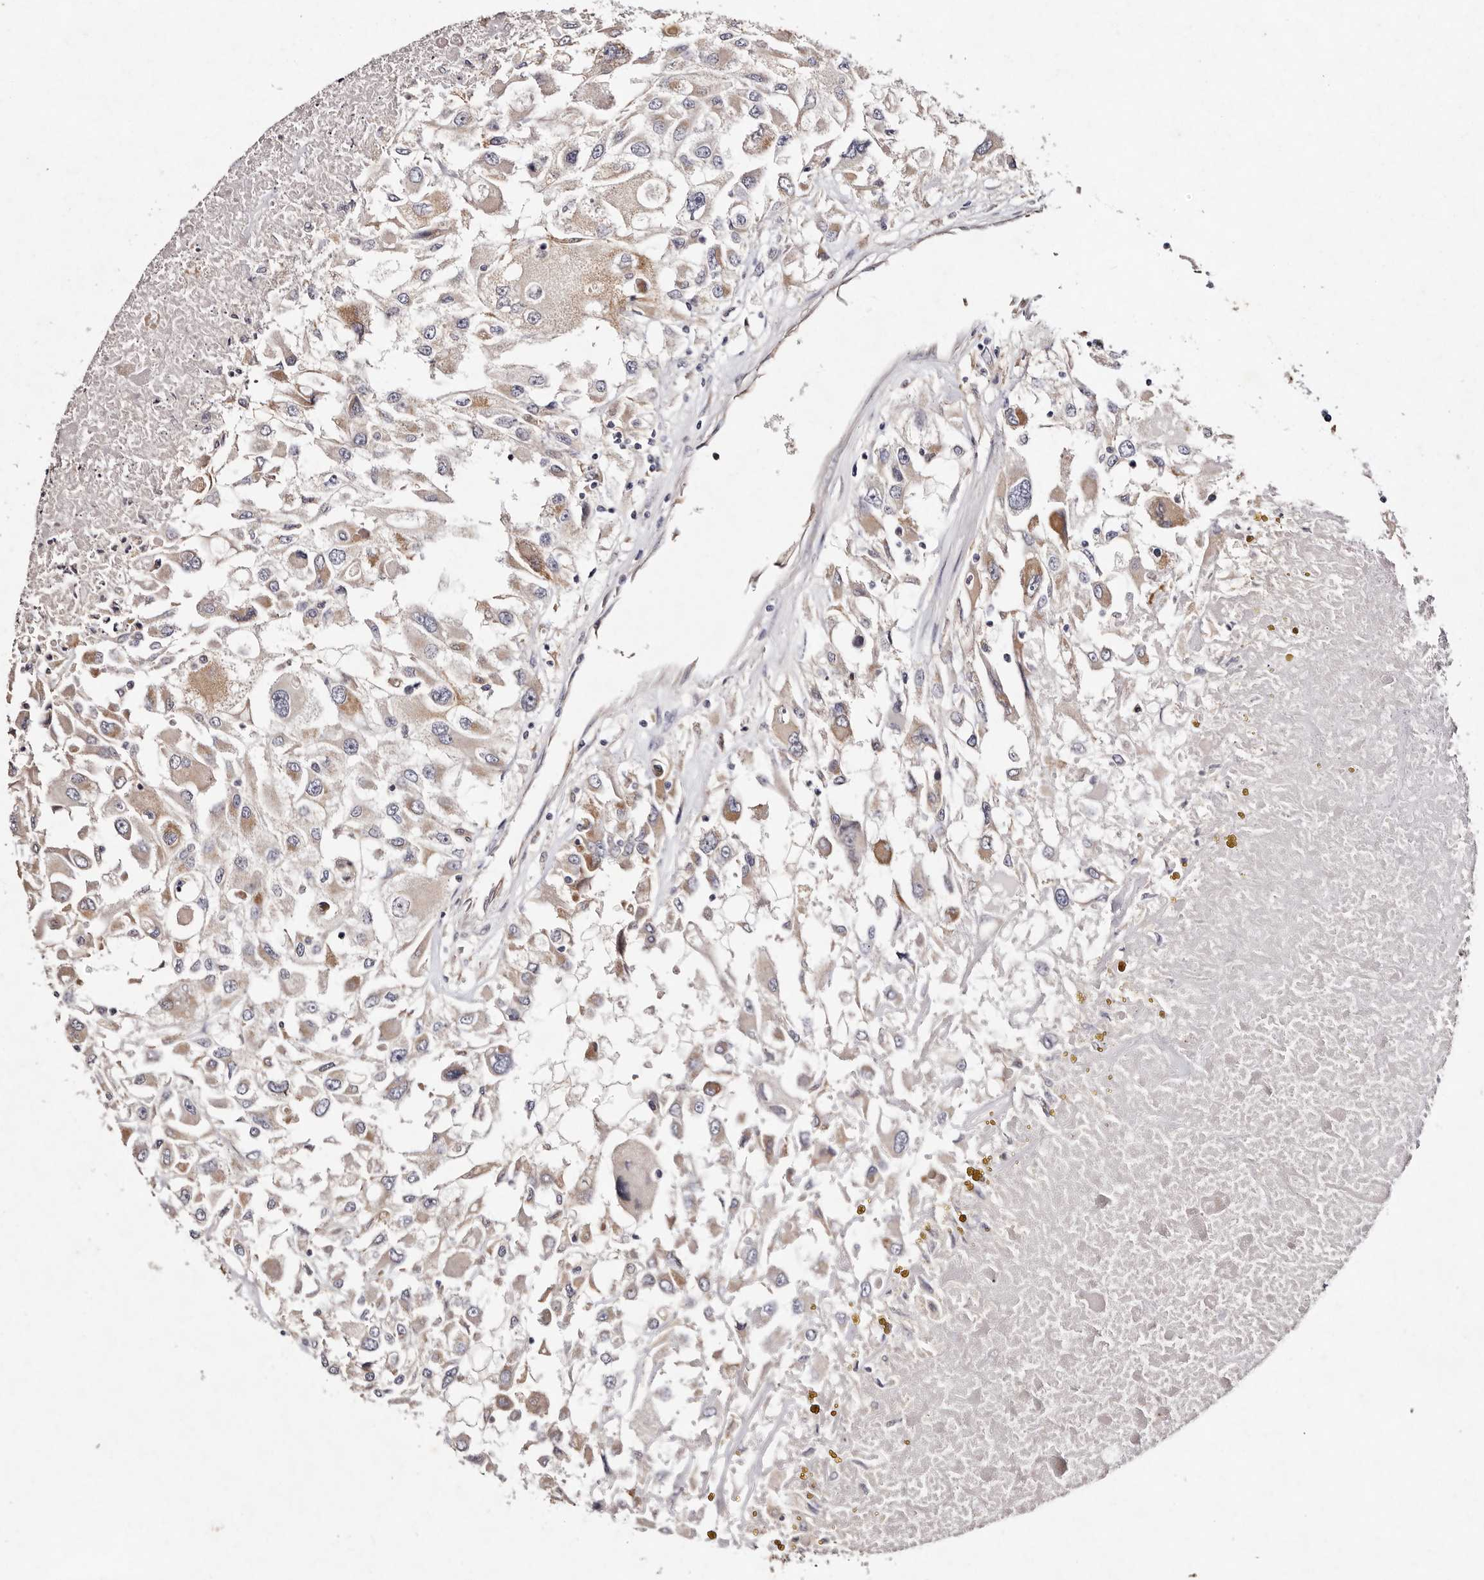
{"staining": {"intensity": "weak", "quantity": "25%-75%", "location": "cytoplasmic/membranous"}, "tissue": "renal cancer", "cell_type": "Tumor cells", "image_type": "cancer", "snomed": [{"axis": "morphology", "description": "Adenocarcinoma, NOS"}, {"axis": "topography", "description": "Kidney"}], "caption": "Renal cancer (adenocarcinoma) was stained to show a protein in brown. There is low levels of weak cytoplasmic/membranous positivity in about 25%-75% of tumor cells. The protein of interest is stained brown, and the nuclei are stained in blue (DAB (3,3'-diaminobenzidine) IHC with brightfield microscopy, high magnification).", "gene": "TSC2", "patient": {"sex": "female", "age": 52}}